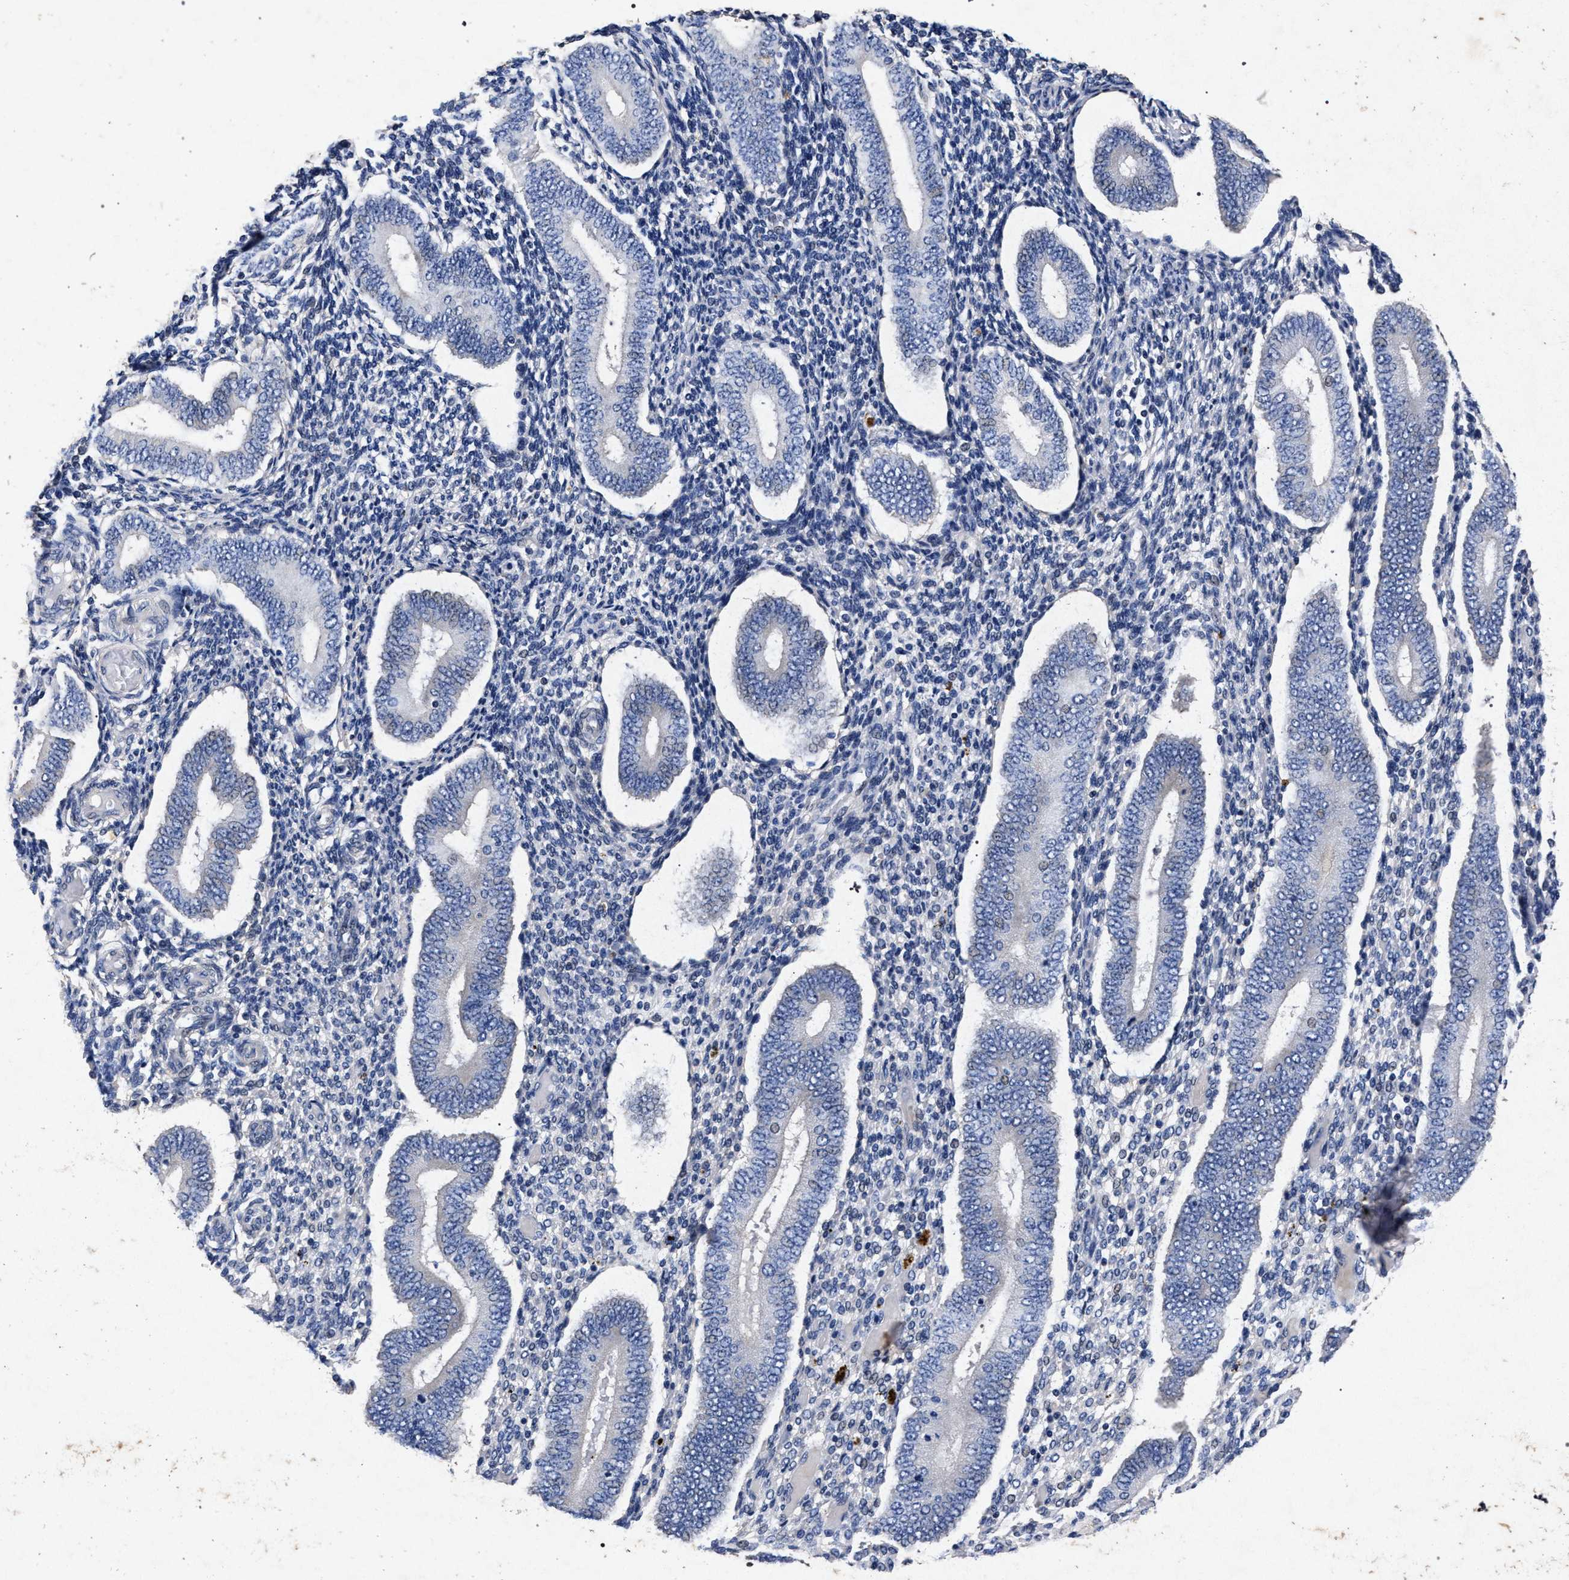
{"staining": {"intensity": "negative", "quantity": "none", "location": "none"}, "tissue": "endometrium", "cell_type": "Cells in endometrial stroma", "image_type": "normal", "snomed": [{"axis": "morphology", "description": "Normal tissue, NOS"}, {"axis": "topography", "description": "Endometrium"}], "caption": "The image displays no staining of cells in endometrial stroma in unremarkable endometrium.", "gene": "ATP1A2", "patient": {"sex": "female", "age": 42}}